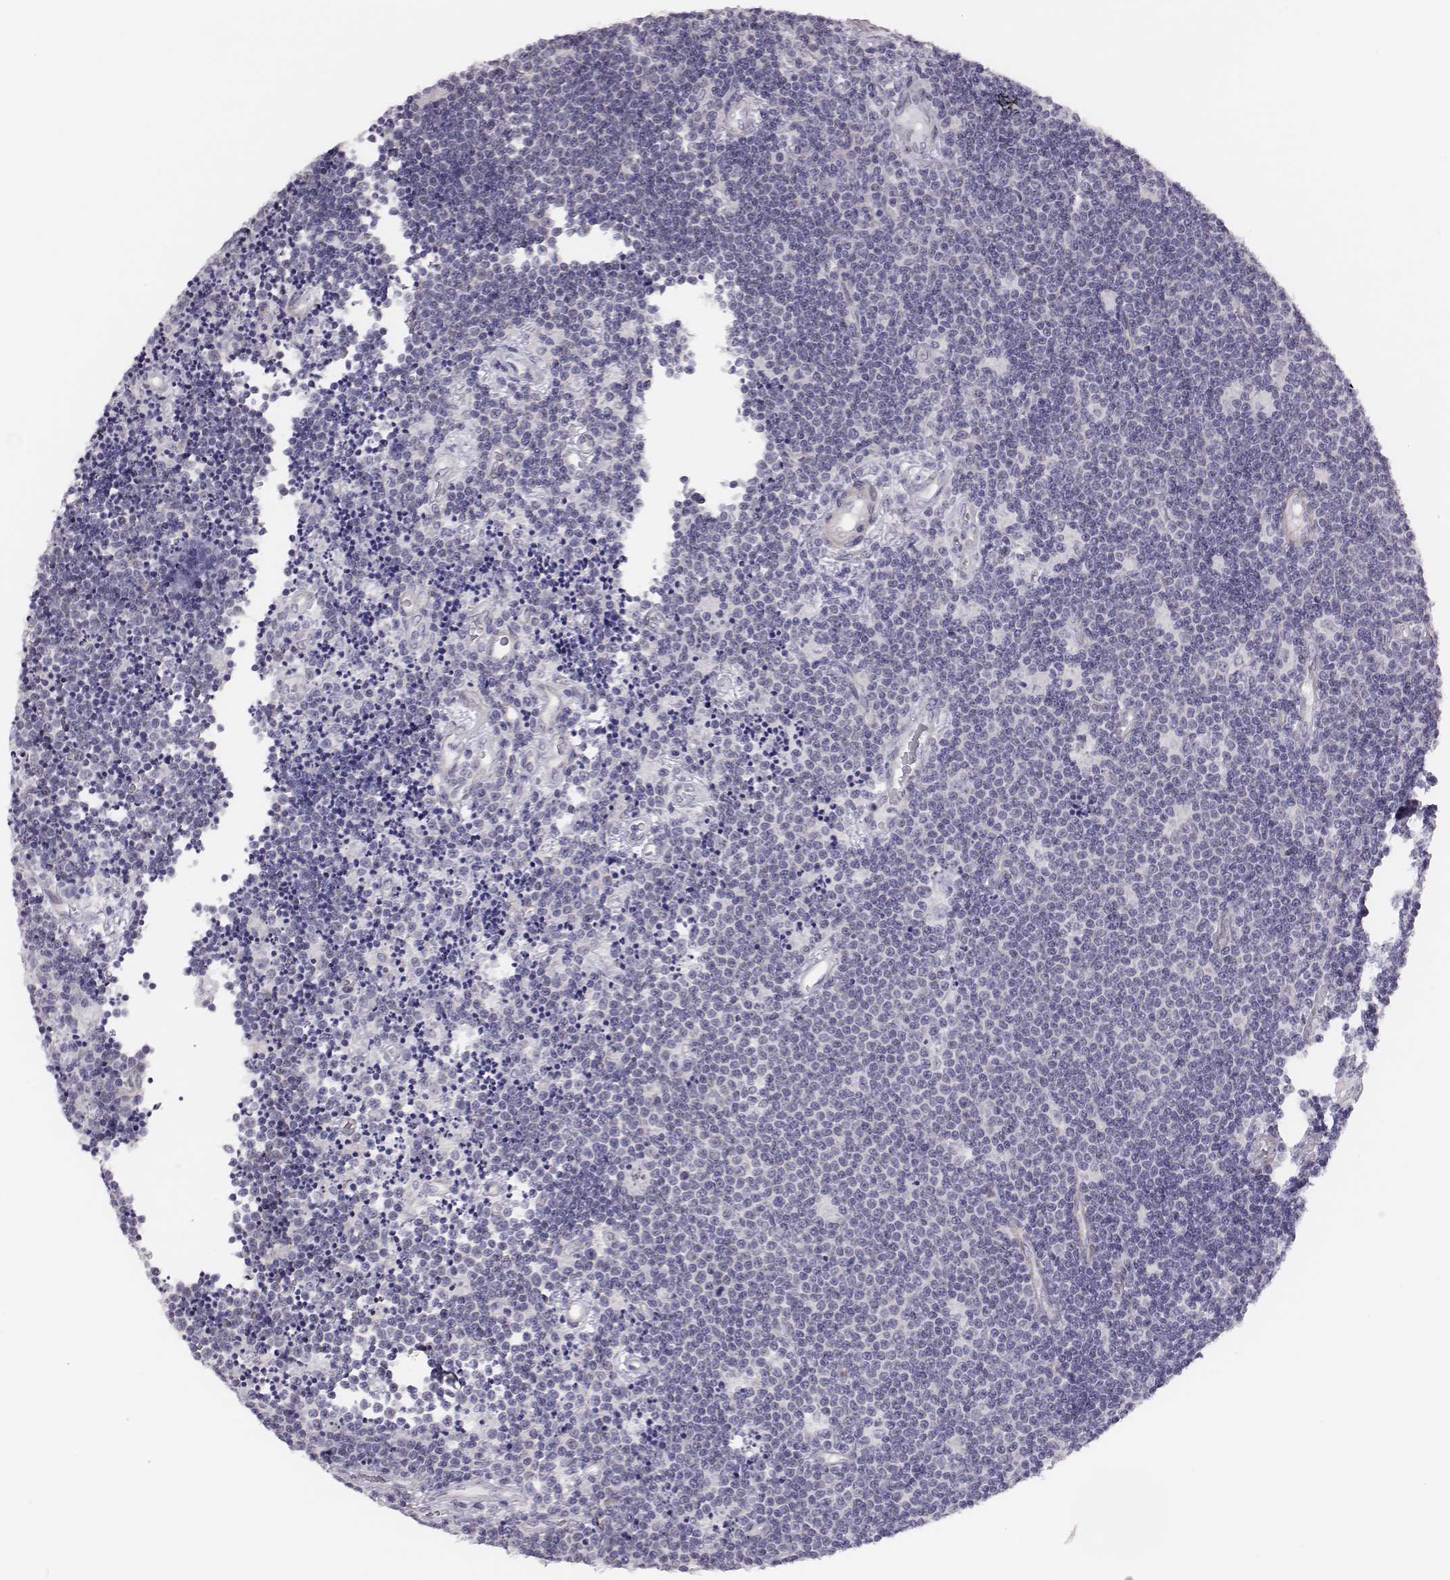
{"staining": {"intensity": "negative", "quantity": "none", "location": "none"}, "tissue": "lymphoma", "cell_type": "Tumor cells", "image_type": "cancer", "snomed": [{"axis": "morphology", "description": "Malignant lymphoma, non-Hodgkin's type, Low grade"}, {"axis": "topography", "description": "Brain"}], "caption": "Tumor cells show no significant protein positivity in lymphoma.", "gene": "SCML2", "patient": {"sex": "female", "age": 66}}